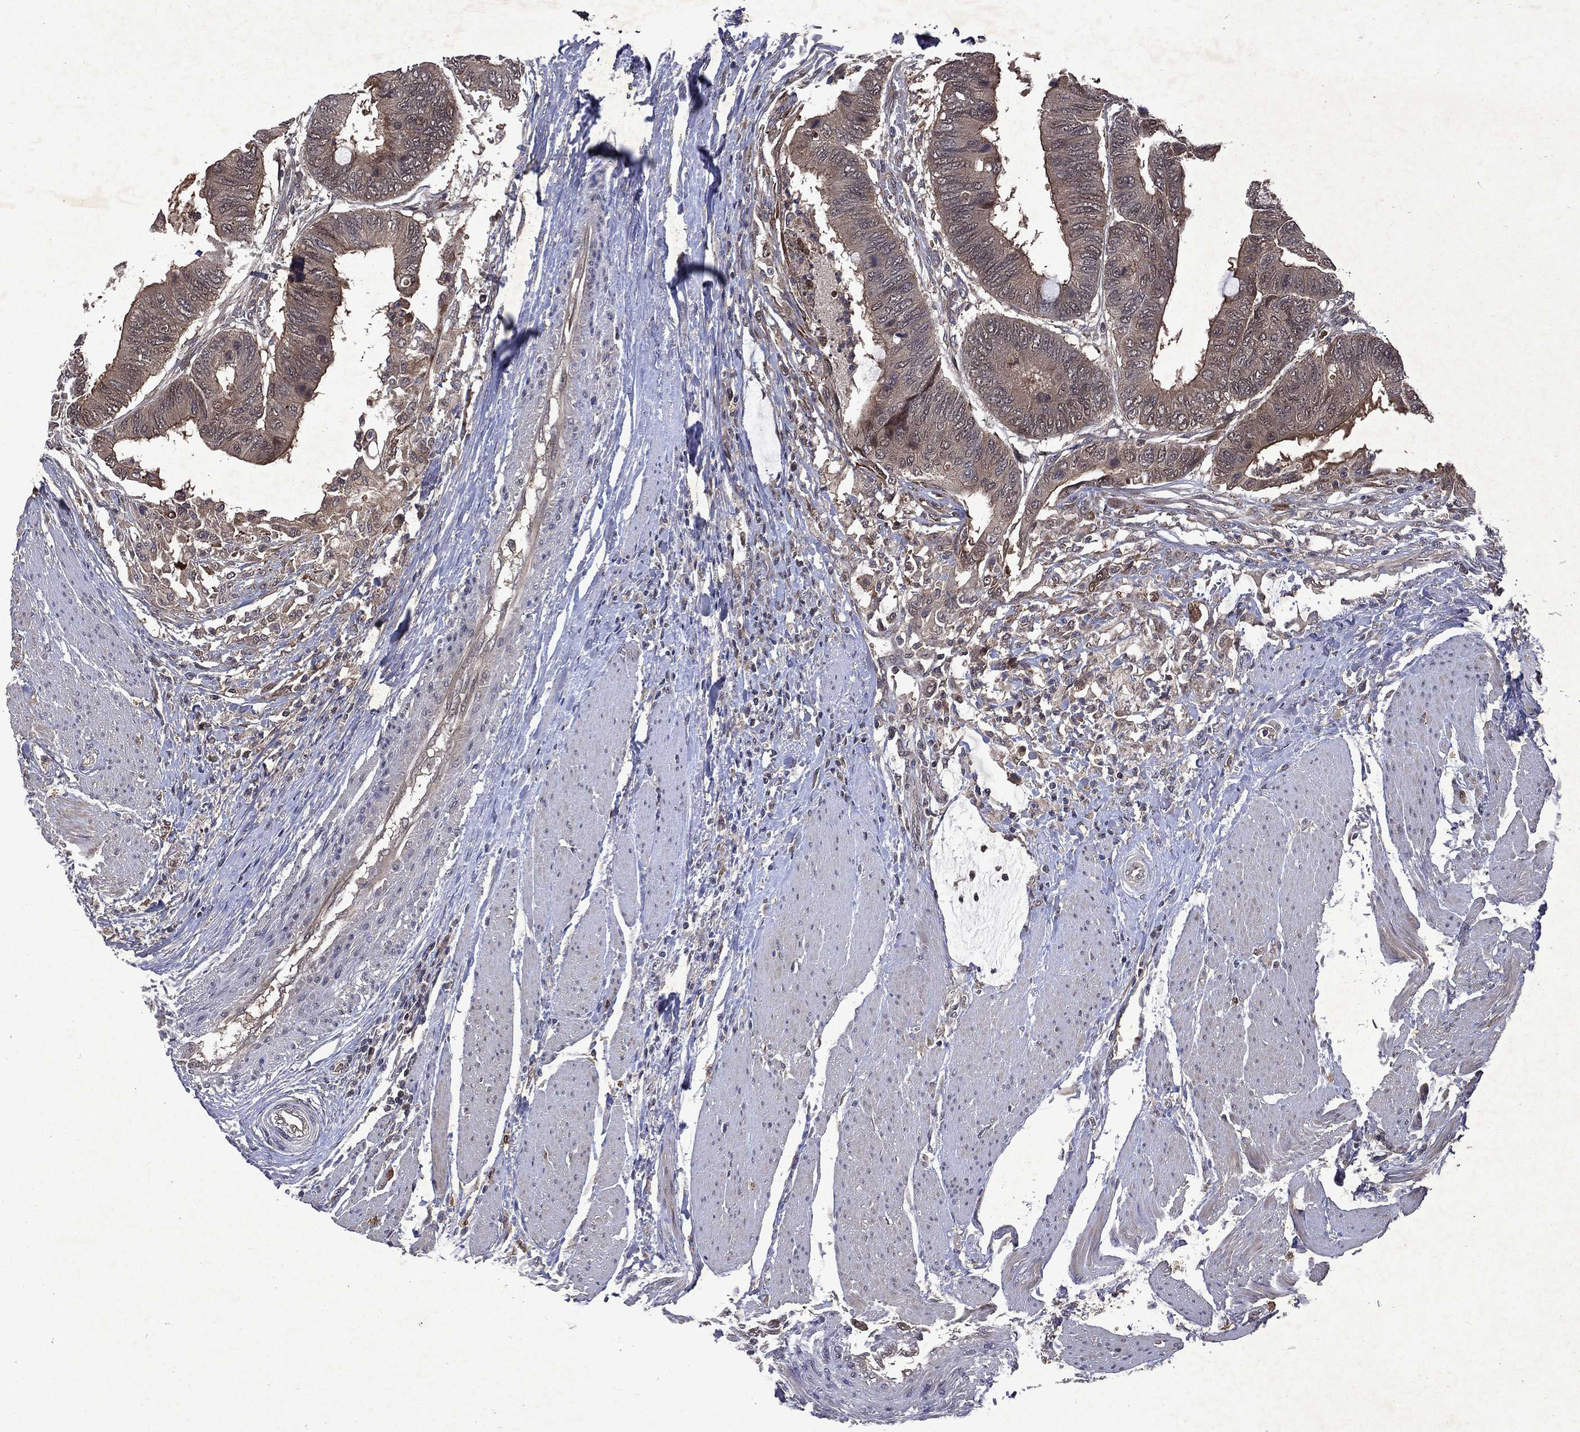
{"staining": {"intensity": "moderate", "quantity": "<25%", "location": "cytoplasmic/membranous"}, "tissue": "colorectal cancer", "cell_type": "Tumor cells", "image_type": "cancer", "snomed": [{"axis": "morphology", "description": "Normal tissue, NOS"}, {"axis": "morphology", "description": "Adenocarcinoma, NOS"}, {"axis": "topography", "description": "Rectum"}, {"axis": "topography", "description": "Peripheral nerve tissue"}], "caption": "This is a histology image of immunohistochemistry staining of colorectal adenocarcinoma, which shows moderate expression in the cytoplasmic/membranous of tumor cells.", "gene": "MTAP", "patient": {"sex": "male", "age": 92}}